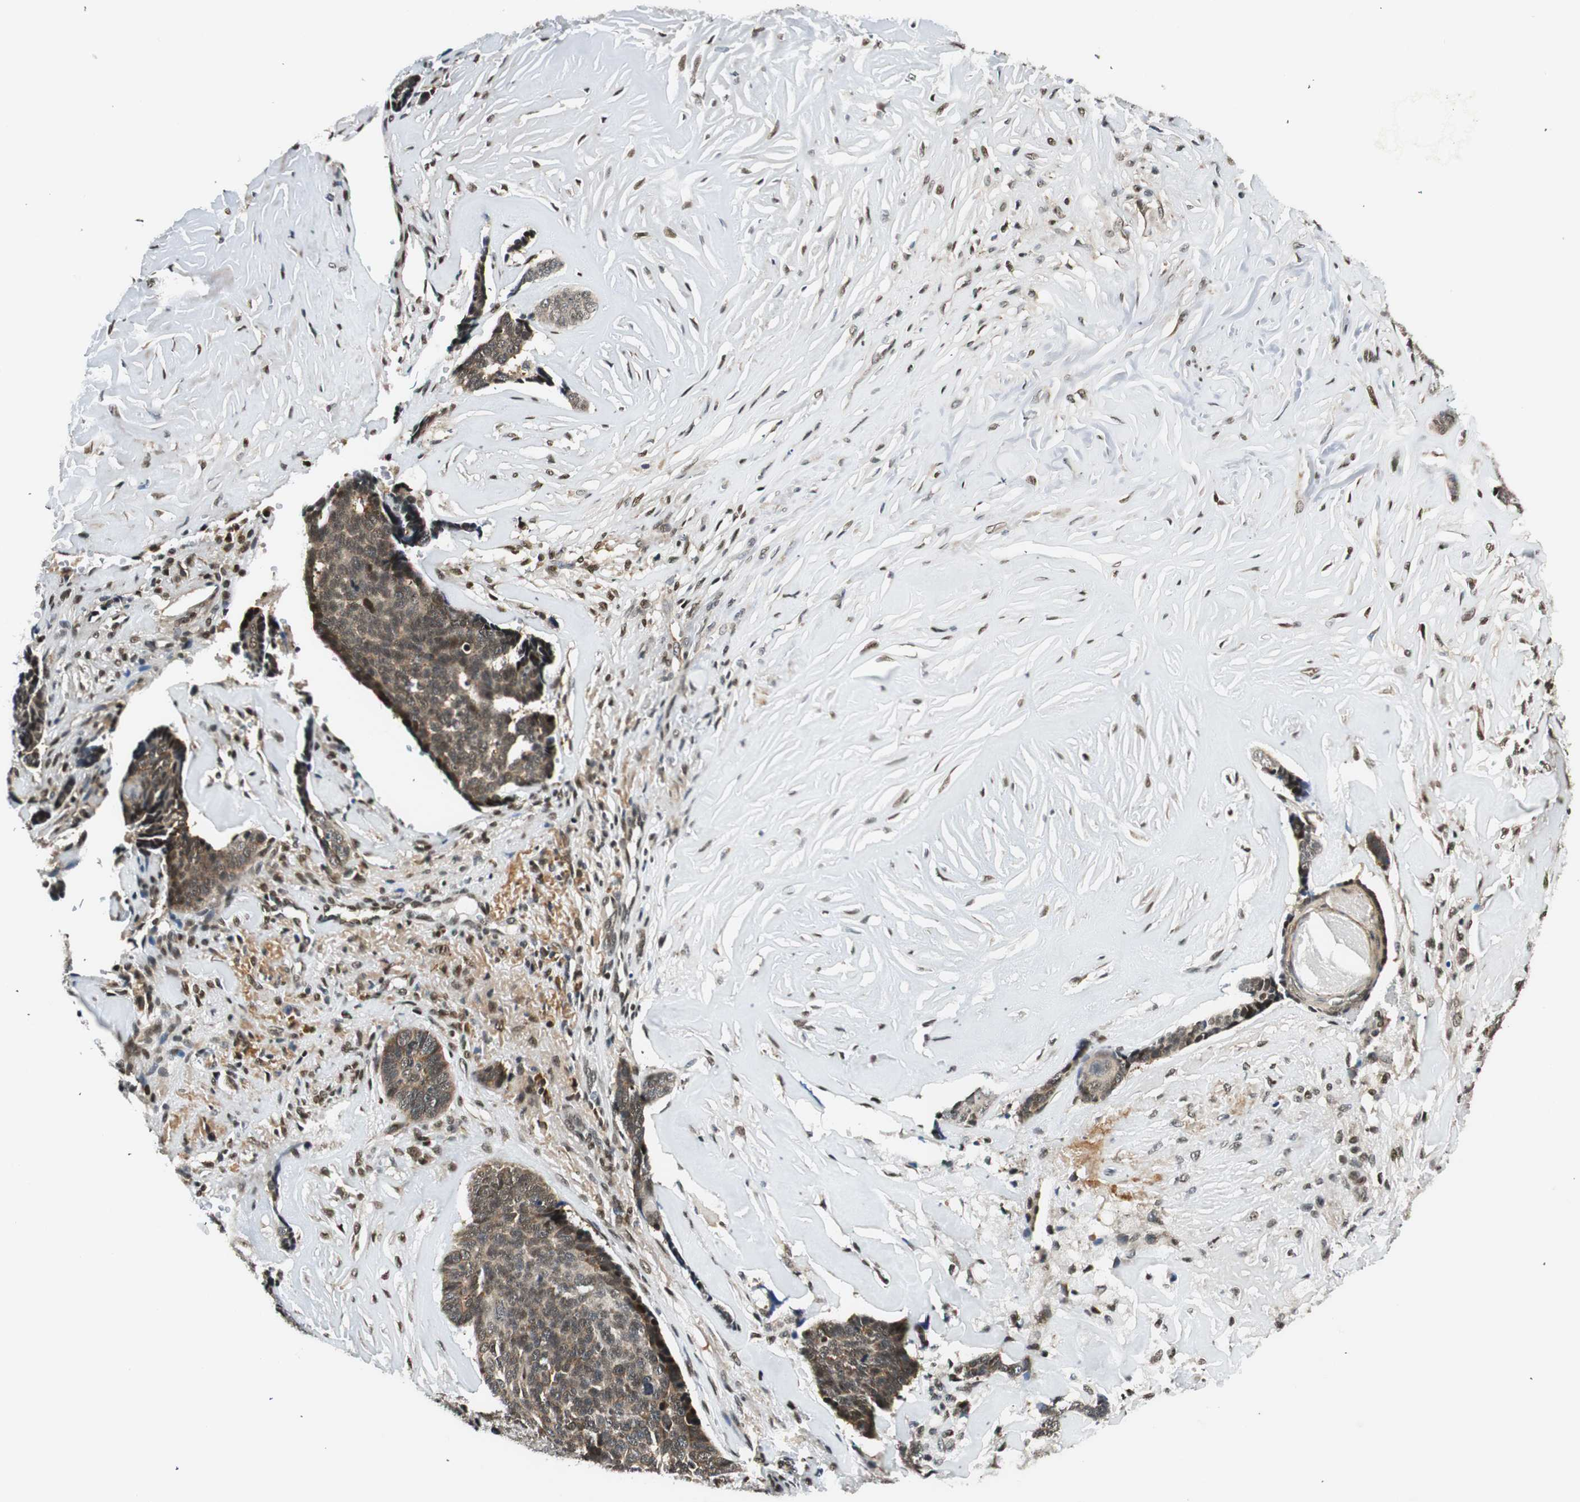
{"staining": {"intensity": "weak", "quantity": ">75%", "location": "cytoplasmic/membranous,nuclear"}, "tissue": "skin cancer", "cell_type": "Tumor cells", "image_type": "cancer", "snomed": [{"axis": "morphology", "description": "Basal cell carcinoma"}, {"axis": "topography", "description": "Skin"}], "caption": "Skin cancer (basal cell carcinoma) was stained to show a protein in brown. There is low levels of weak cytoplasmic/membranous and nuclear staining in approximately >75% of tumor cells.", "gene": "RING1", "patient": {"sex": "male", "age": 84}}